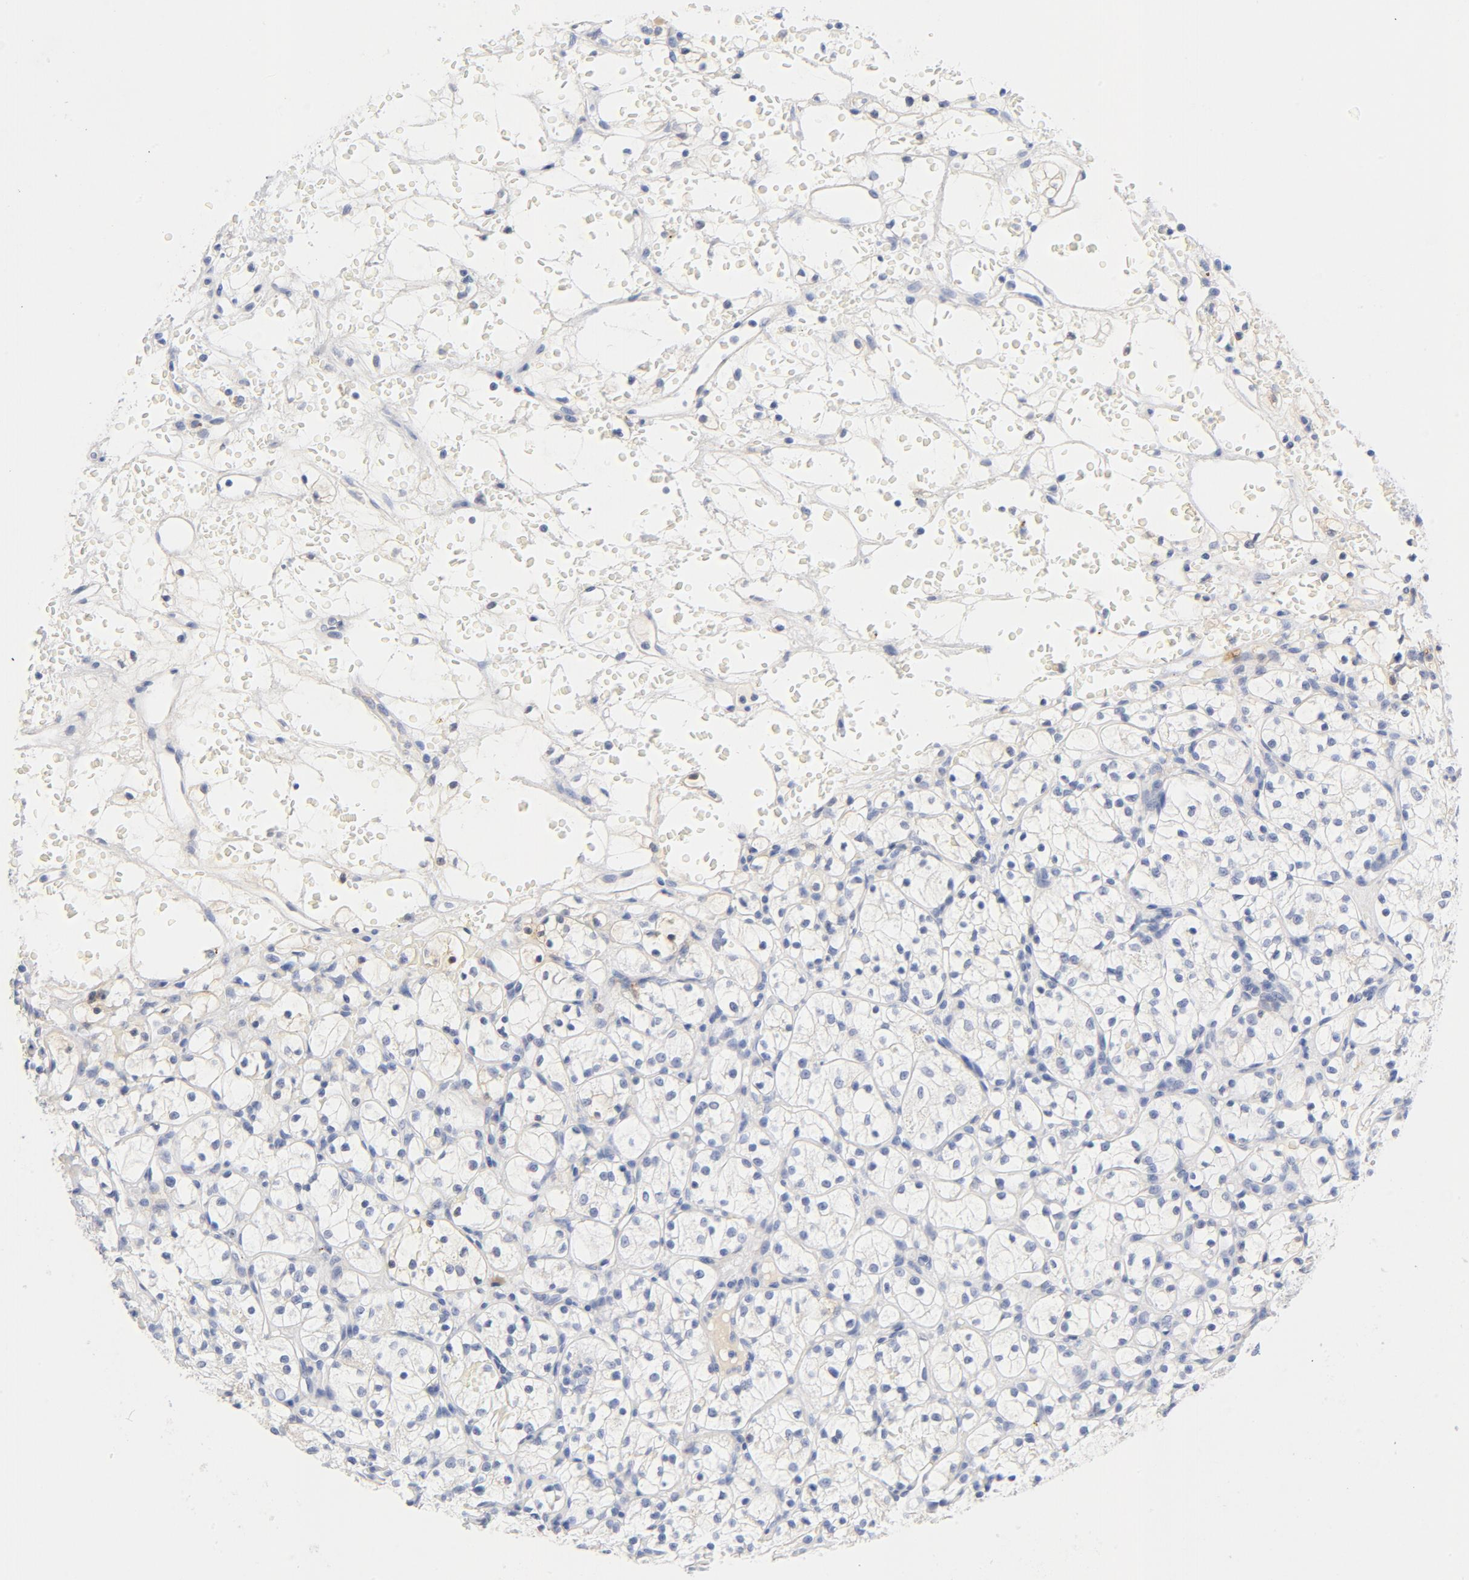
{"staining": {"intensity": "negative", "quantity": "none", "location": "none"}, "tissue": "renal cancer", "cell_type": "Tumor cells", "image_type": "cancer", "snomed": [{"axis": "morphology", "description": "Adenocarcinoma, NOS"}, {"axis": "topography", "description": "Kidney"}], "caption": "Tumor cells show no significant protein positivity in adenocarcinoma (renal).", "gene": "HOMER1", "patient": {"sex": "female", "age": 60}}